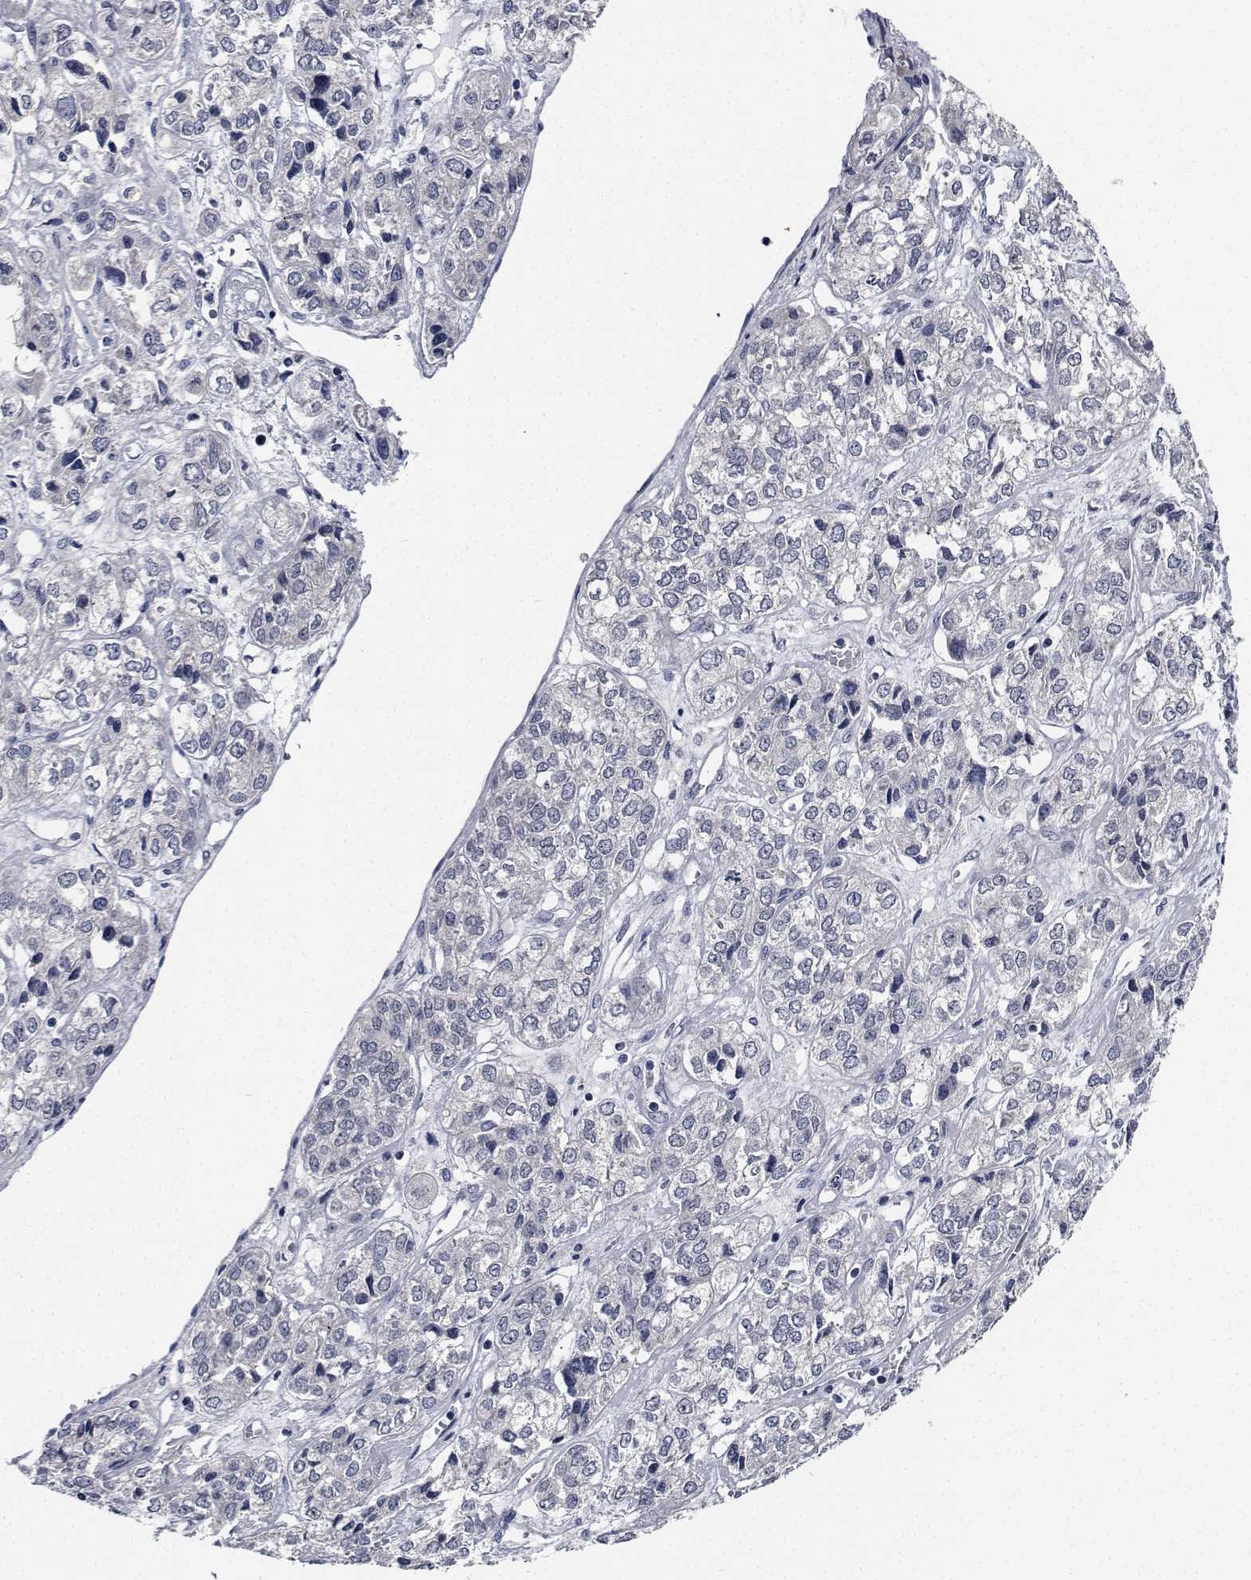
{"staining": {"intensity": "negative", "quantity": "none", "location": "none"}, "tissue": "ovarian cancer", "cell_type": "Tumor cells", "image_type": "cancer", "snomed": [{"axis": "morphology", "description": "Carcinoma, endometroid"}, {"axis": "topography", "description": "Ovary"}], "caption": "An immunohistochemistry histopathology image of ovarian cancer is shown. There is no staining in tumor cells of ovarian cancer. Brightfield microscopy of immunohistochemistry stained with DAB (brown) and hematoxylin (blue), captured at high magnification.", "gene": "NVL", "patient": {"sex": "female", "age": 64}}